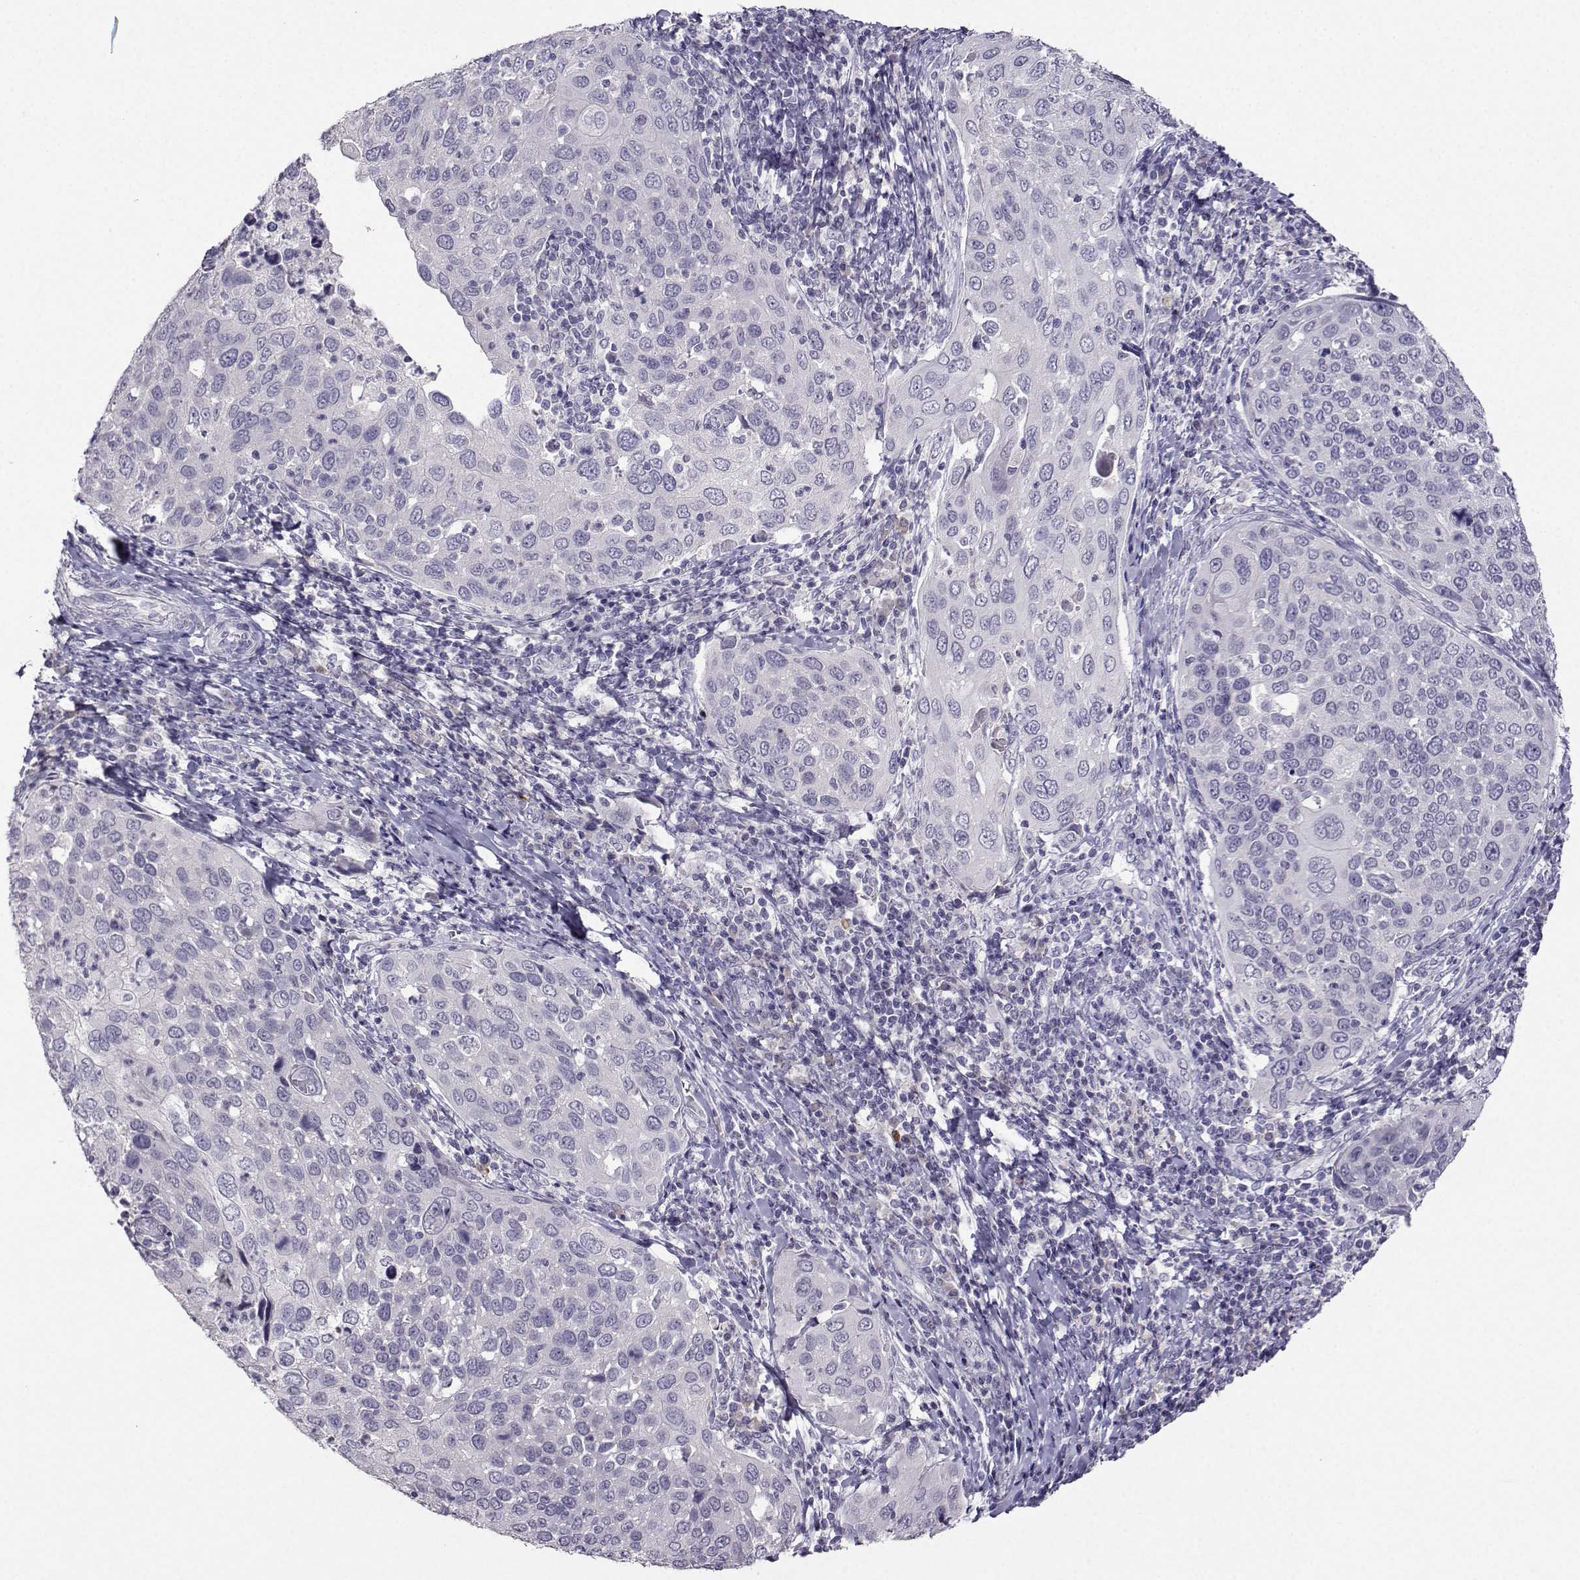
{"staining": {"intensity": "negative", "quantity": "none", "location": "none"}, "tissue": "cervical cancer", "cell_type": "Tumor cells", "image_type": "cancer", "snomed": [{"axis": "morphology", "description": "Squamous cell carcinoma, NOS"}, {"axis": "topography", "description": "Cervix"}], "caption": "This is a photomicrograph of immunohistochemistry (IHC) staining of cervical cancer, which shows no staining in tumor cells.", "gene": "CRYBB1", "patient": {"sex": "female", "age": 54}}